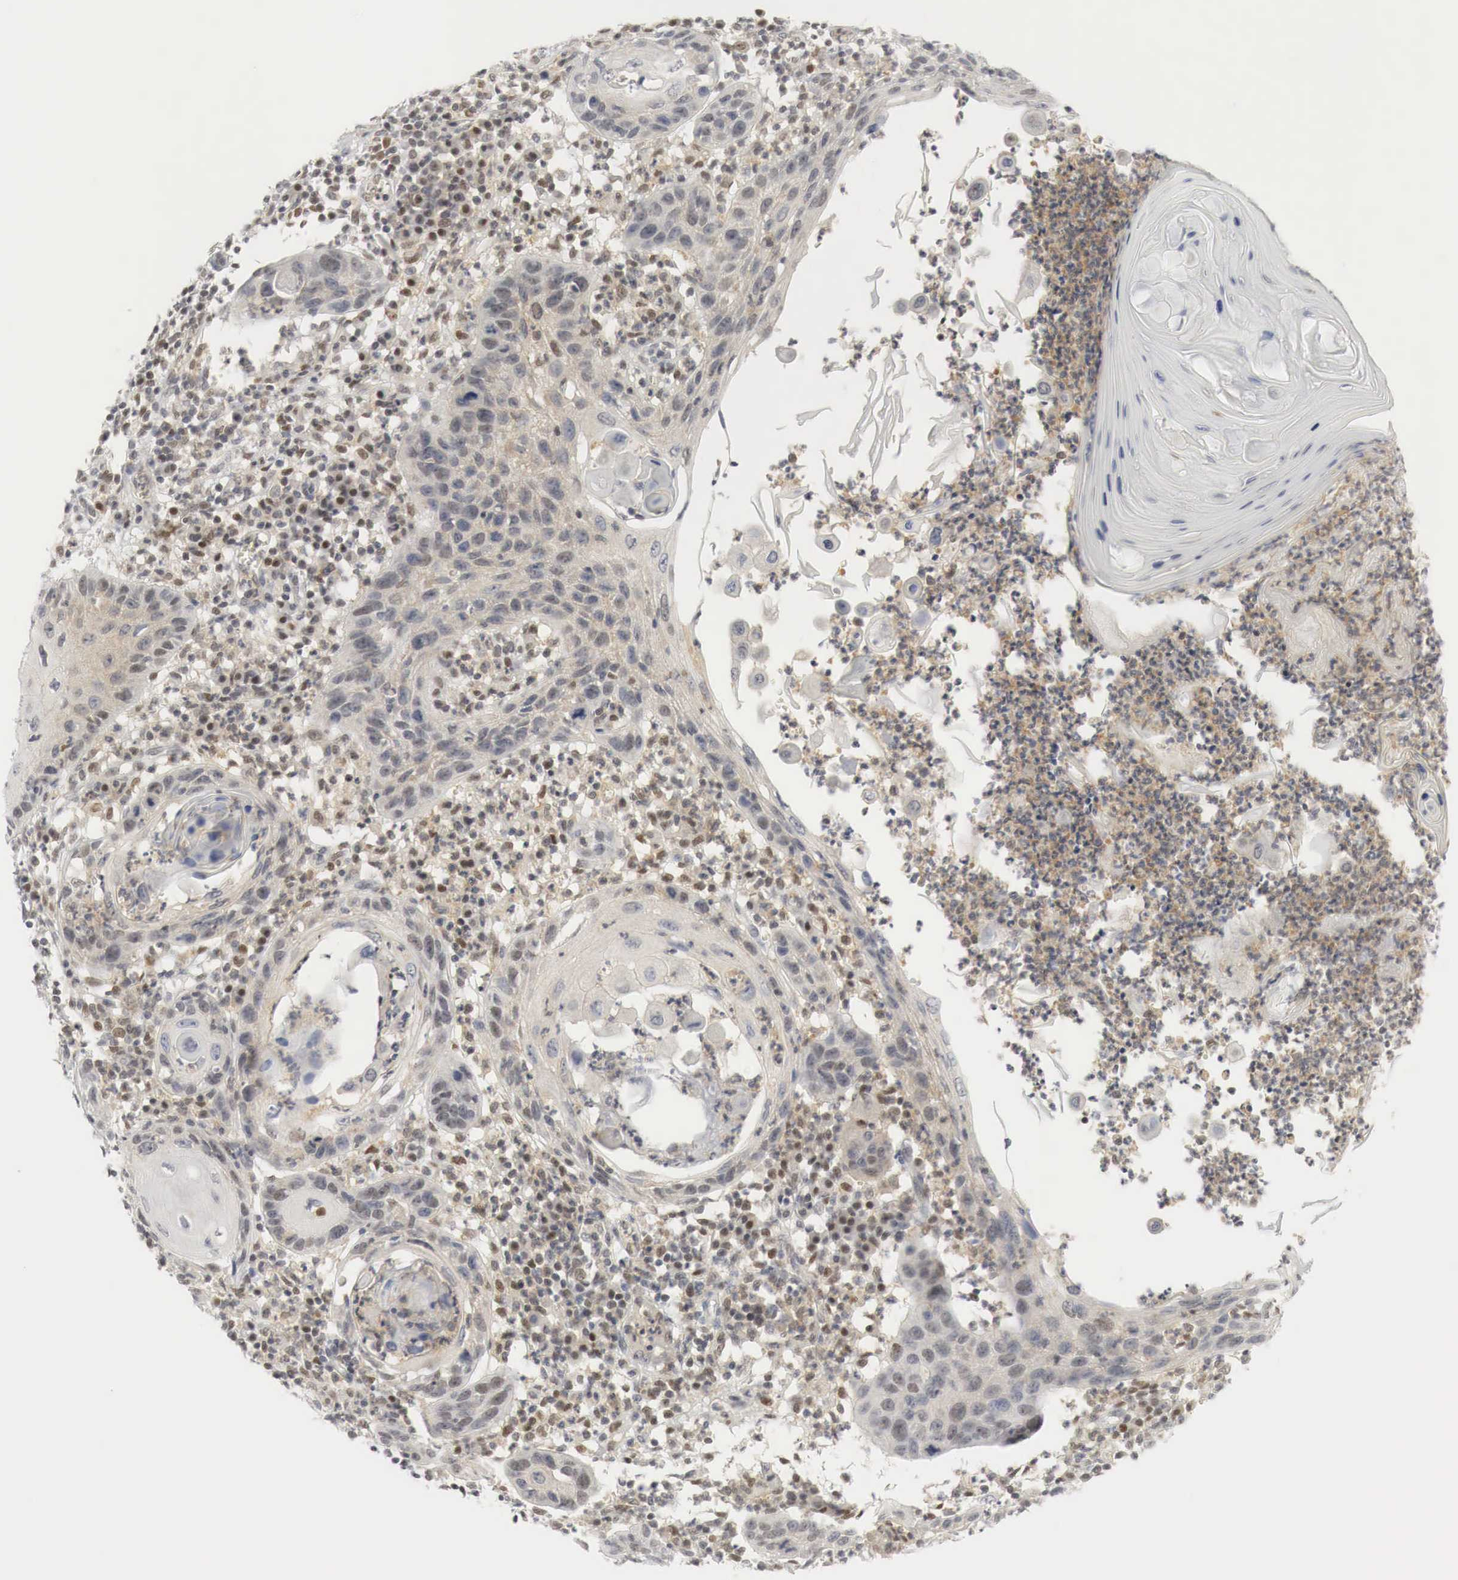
{"staining": {"intensity": "weak", "quantity": "<25%", "location": "nuclear"}, "tissue": "skin cancer", "cell_type": "Tumor cells", "image_type": "cancer", "snomed": [{"axis": "morphology", "description": "Squamous cell carcinoma, NOS"}, {"axis": "topography", "description": "Skin"}], "caption": "Human skin squamous cell carcinoma stained for a protein using IHC reveals no positivity in tumor cells.", "gene": "MYC", "patient": {"sex": "female", "age": 74}}